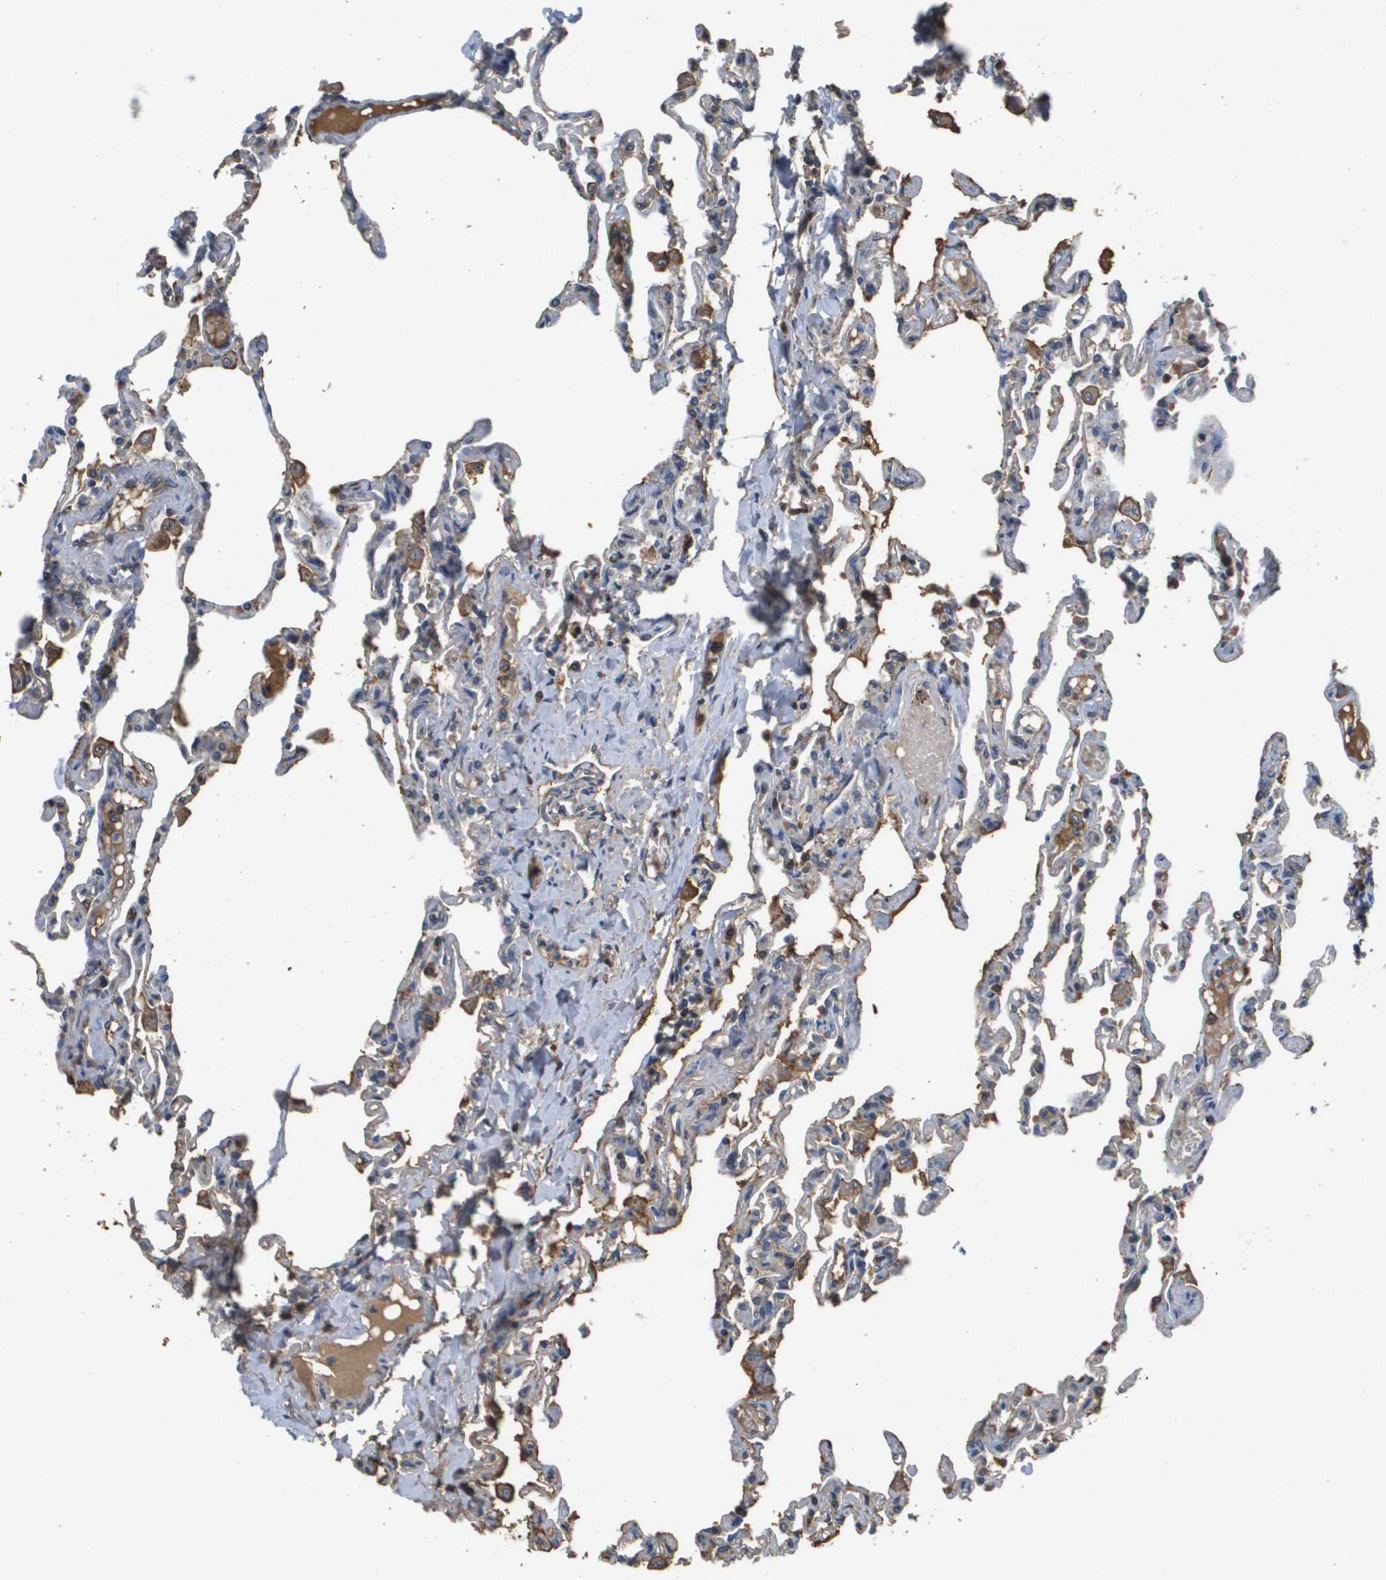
{"staining": {"intensity": "negative", "quantity": "none", "location": "none"}, "tissue": "lung", "cell_type": "Alveolar cells", "image_type": "normal", "snomed": [{"axis": "morphology", "description": "Normal tissue, NOS"}, {"axis": "topography", "description": "Lung"}], "caption": "Immunohistochemical staining of benign lung reveals no significant staining in alveolar cells. (DAB immunohistochemistry (IHC) with hematoxylin counter stain).", "gene": "SLC16A3", "patient": {"sex": "male", "age": 21}}